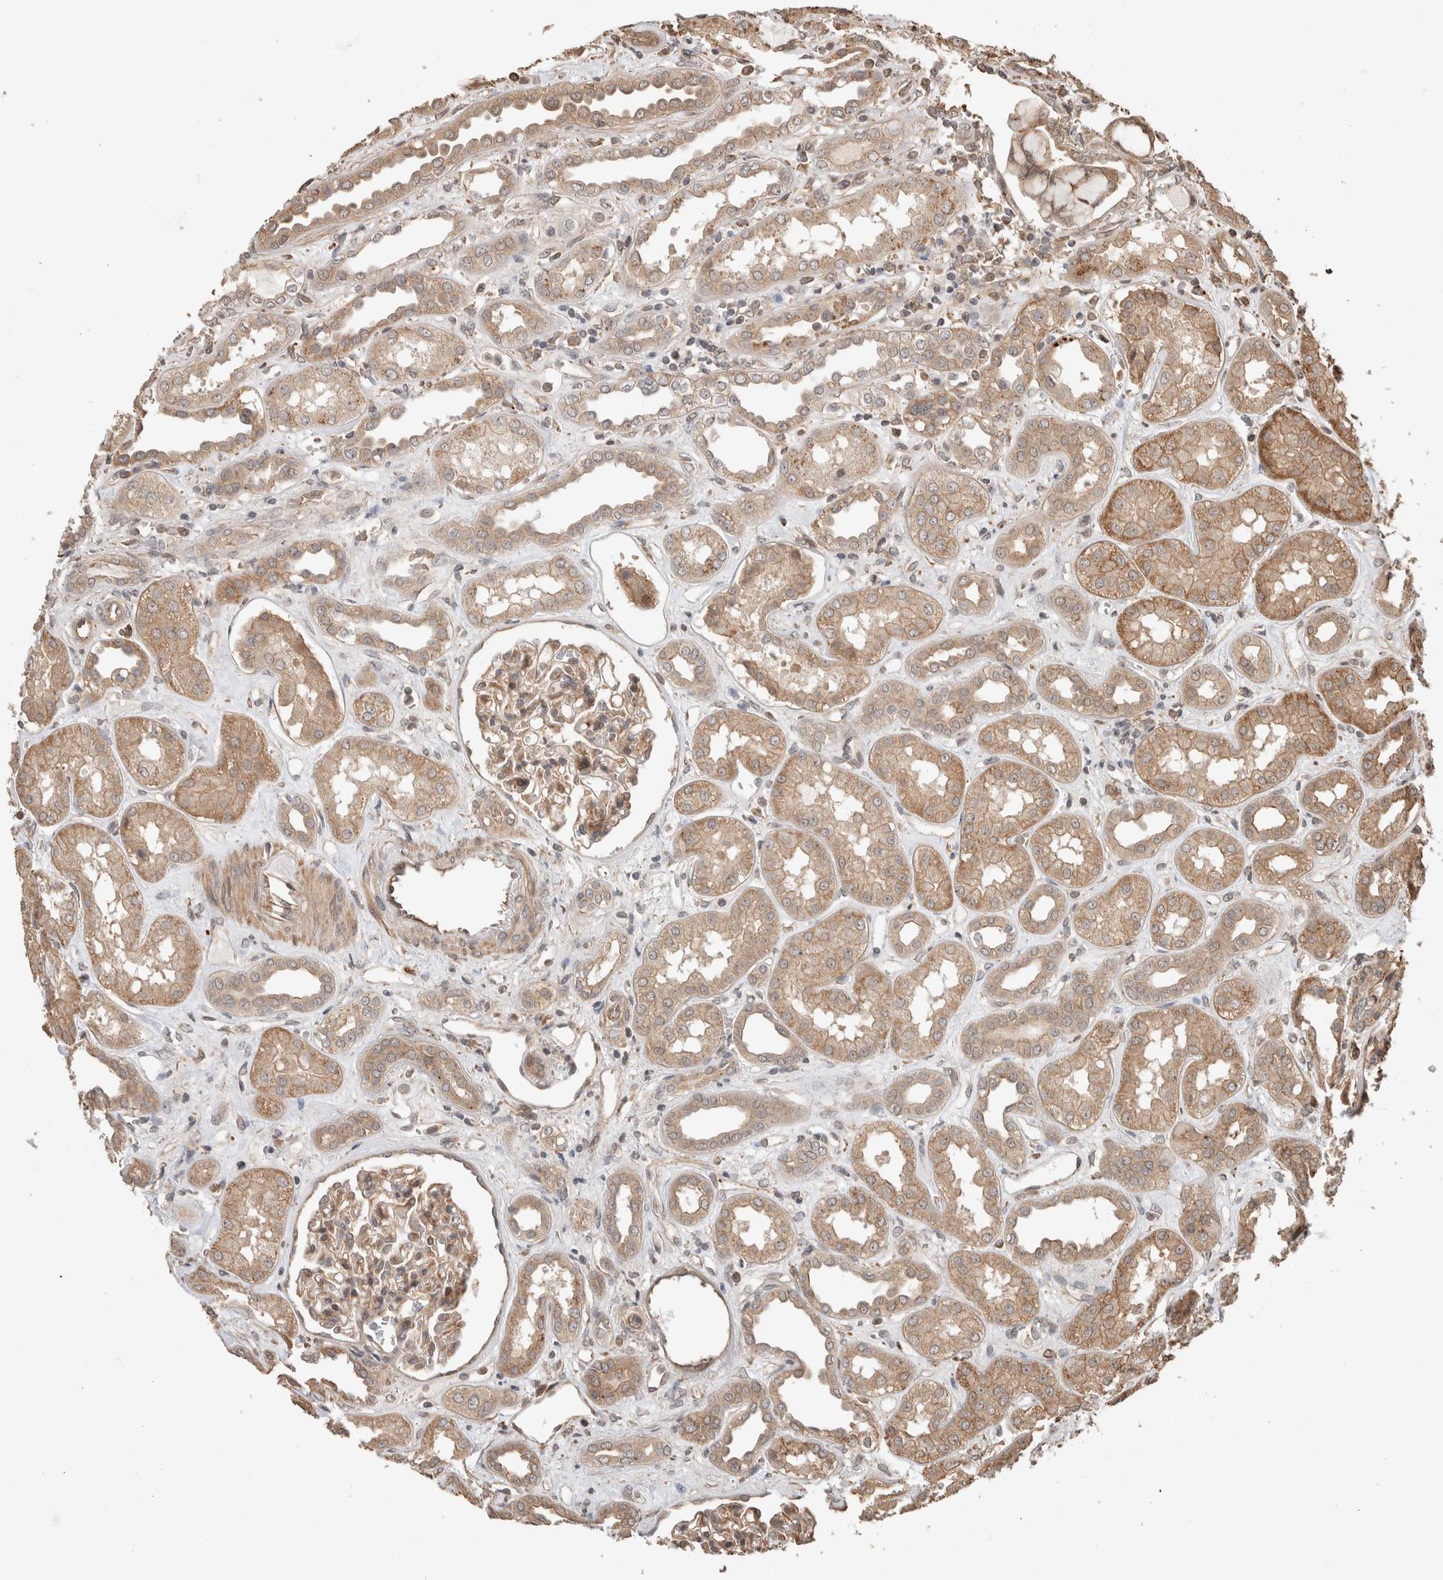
{"staining": {"intensity": "moderate", "quantity": ">75%", "location": "cytoplasmic/membranous"}, "tissue": "kidney", "cell_type": "Cells in glomeruli", "image_type": "normal", "snomed": [{"axis": "morphology", "description": "Normal tissue, NOS"}, {"axis": "topography", "description": "Kidney"}], "caption": "Benign kidney was stained to show a protein in brown. There is medium levels of moderate cytoplasmic/membranous positivity in approximately >75% of cells in glomeruli. (DAB IHC with brightfield microscopy, high magnification).", "gene": "OTUD6B", "patient": {"sex": "male", "age": 59}}